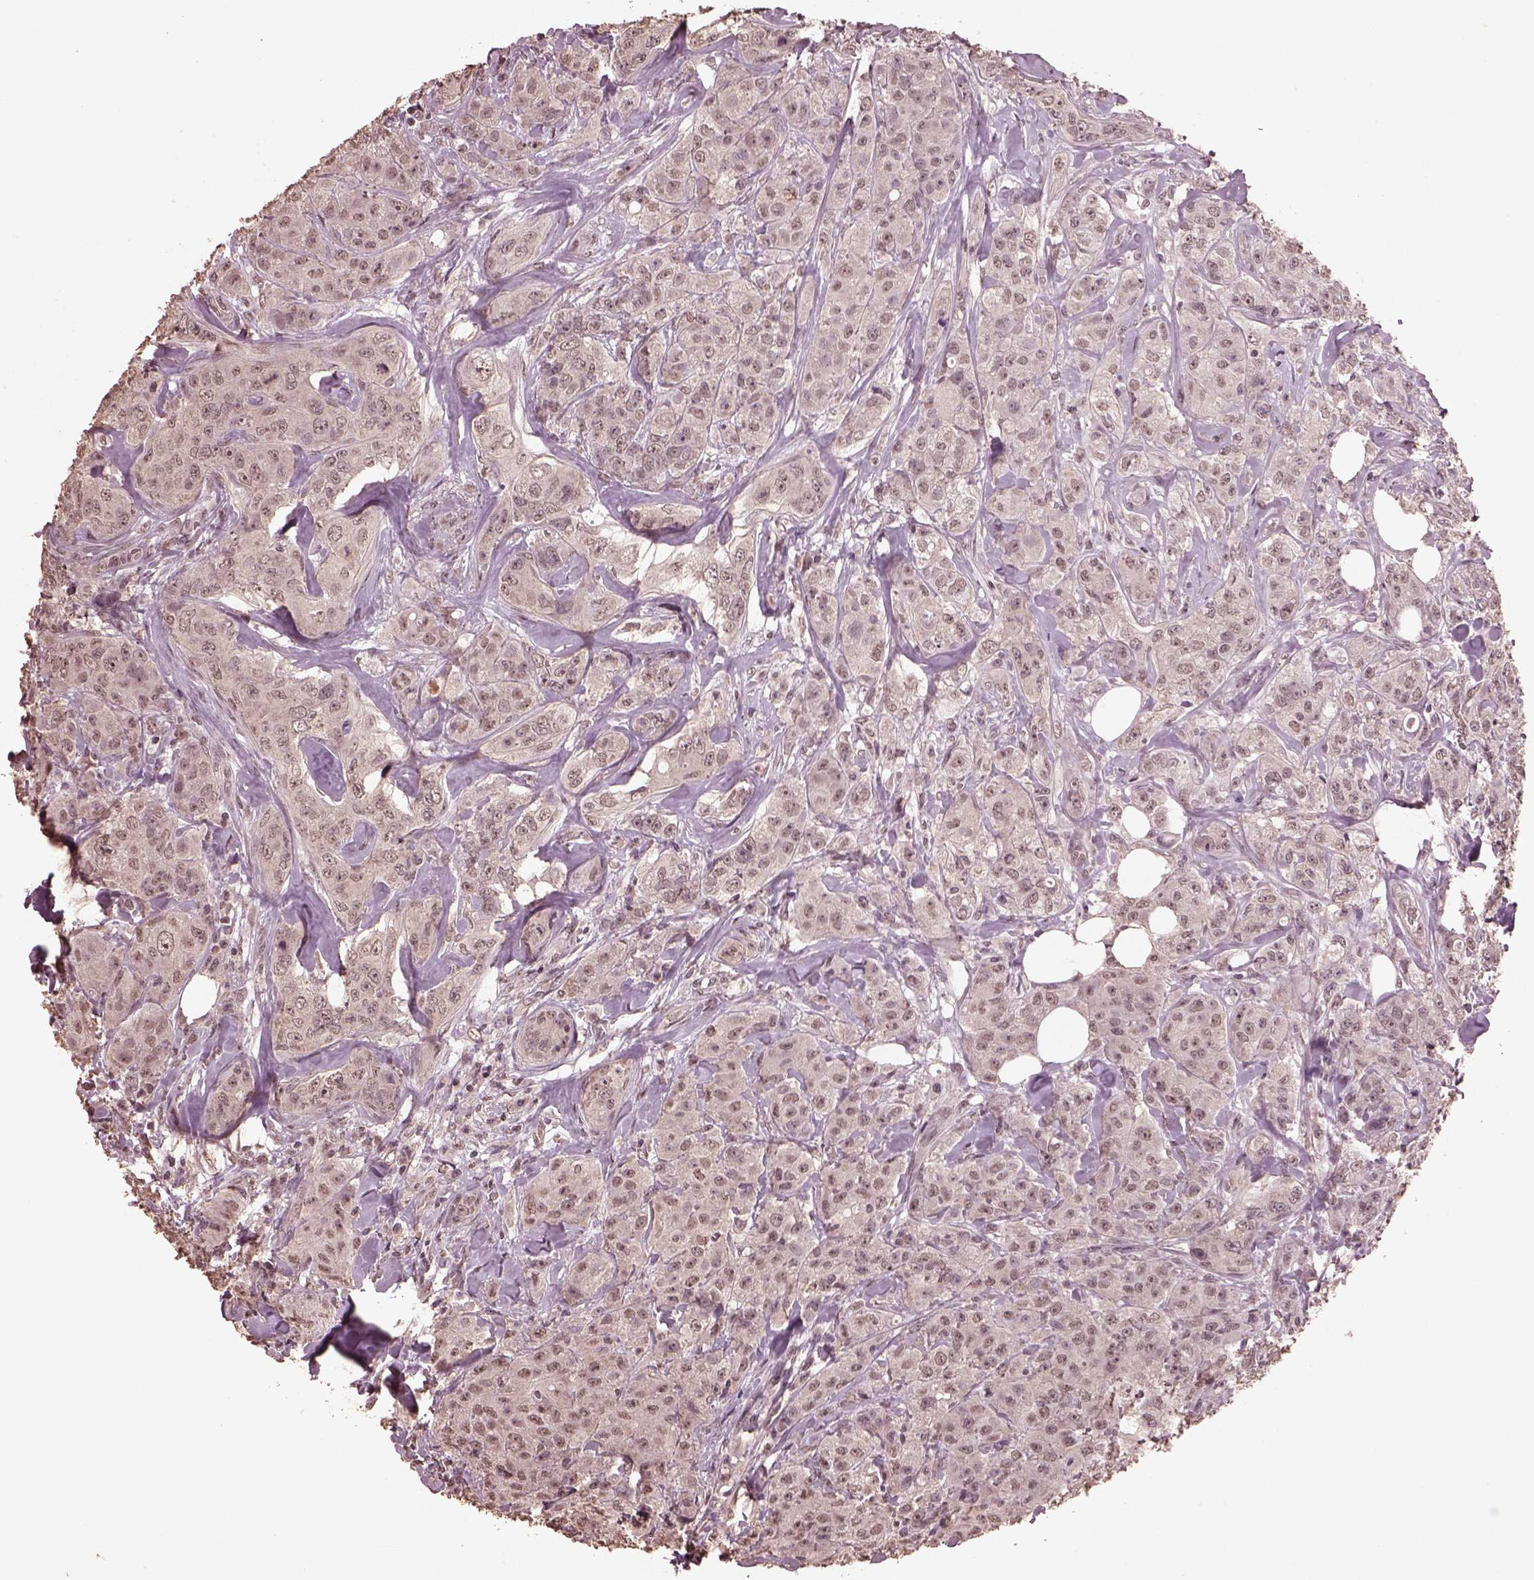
{"staining": {"intensity": "weak", "quantity": "25%-75%", "location": "nuclear"}, "tissue": "breast cancer", "cell_type": "Tumor cells", "image_type": "cancer", "snomed": [{"axis": "morphology", "description": "Duct carcinoma"}, {"axis": "topography", "description": "Breast"}], "caption": "An immunohistochemistry image of tumor tissue is shown. Protein staining in brown labels weak nuclear positivity in breast cancer (infiltrating ductal carcinoma) within tumor cells.", "gene": "CPT1C", "patient": {"sex": "female", "age": 43}}